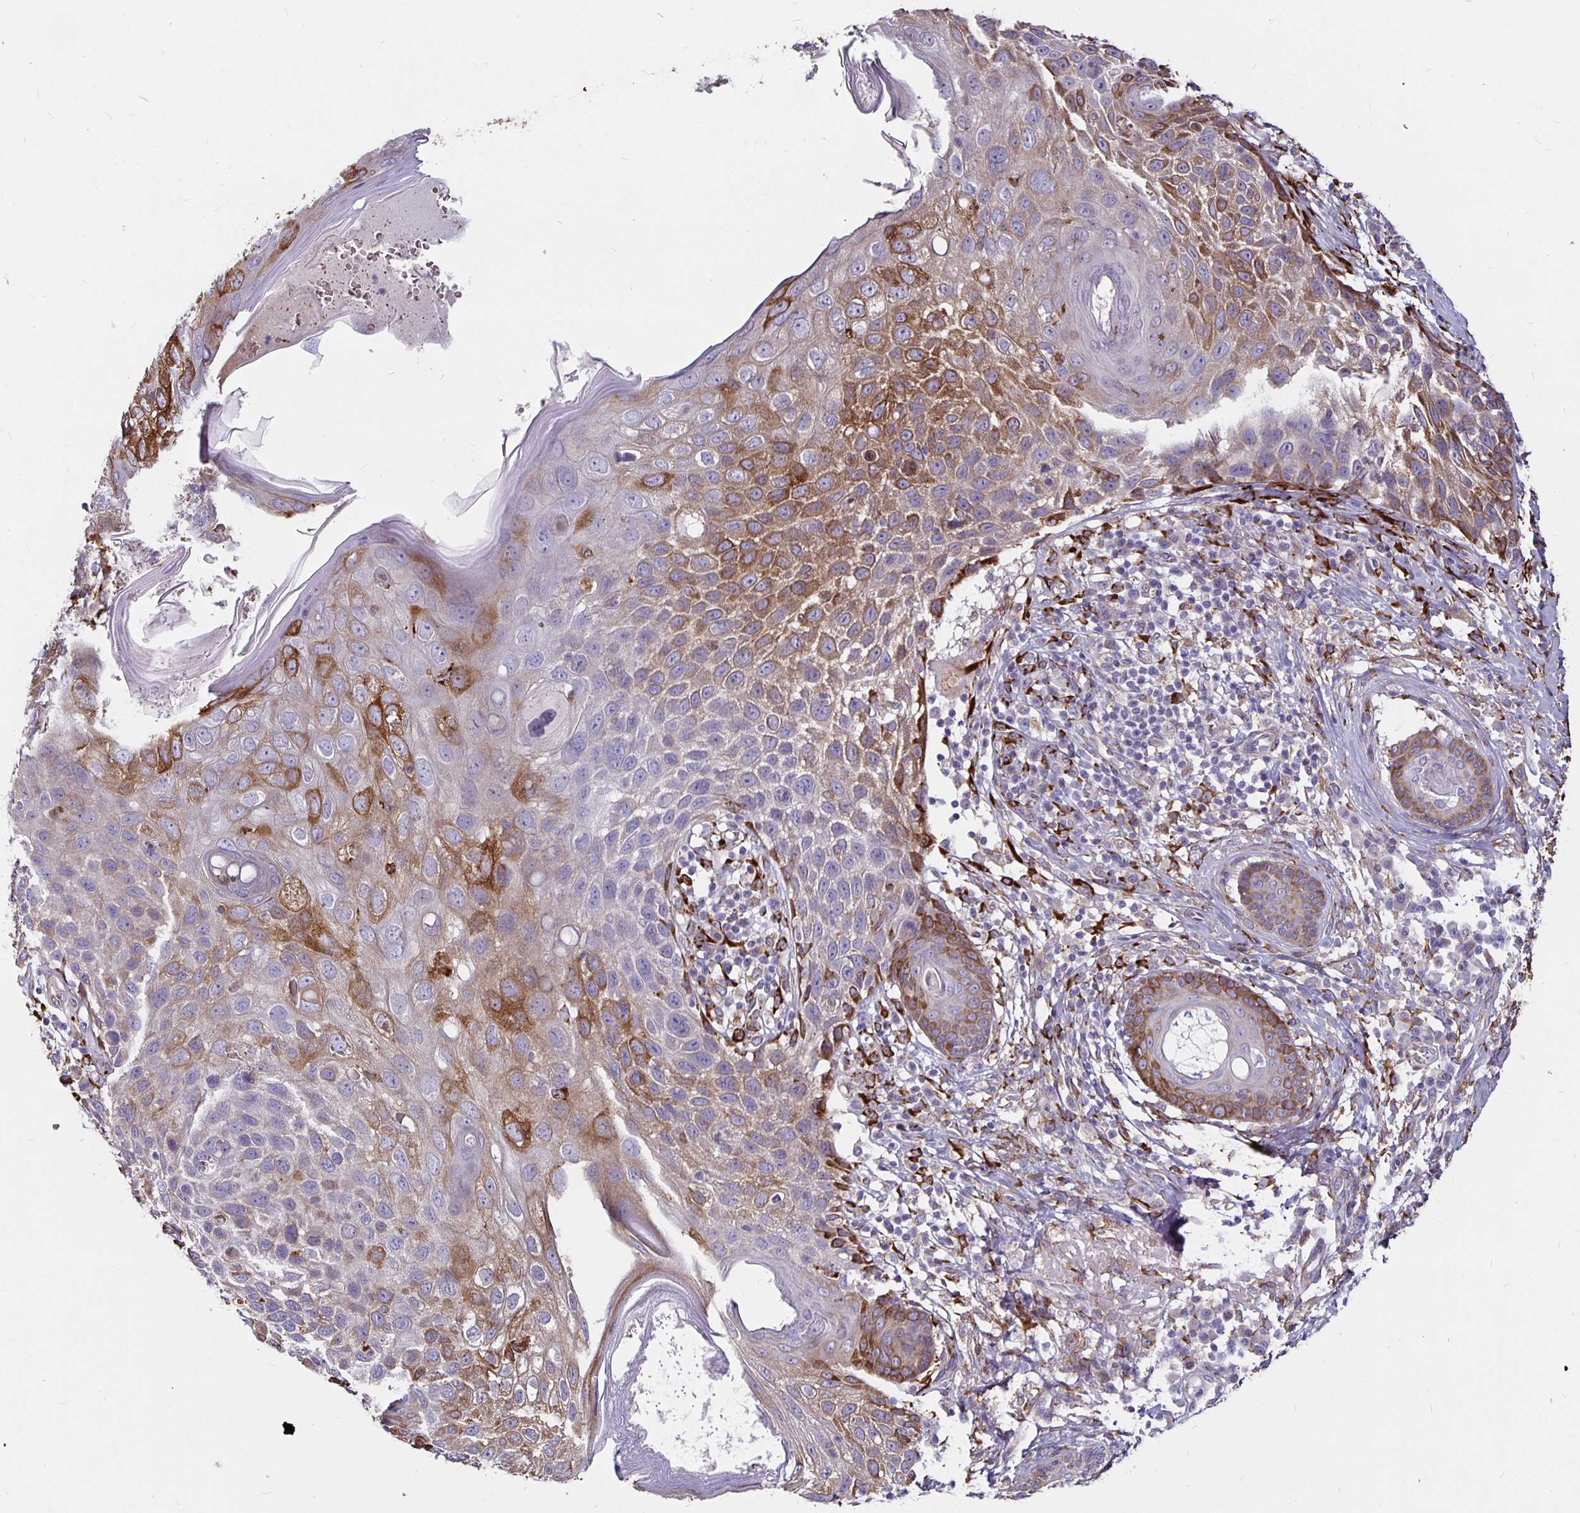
{"staining": {"intensity": "moderate", "quantity": "25%-75%", "location": "cytoplasmic/membranous"}, "tissue": "skin cancer", "cell_type": "Tumor cells", "image_type": "cancer", "snomed": [{"axis": "morphology", "description": "Squamous cell carcinoma, NOS"}, {"axis": "topography", "description": "Skin"}], "caption": "Moderate cytoplasmic/membranous positivity for a protein is appreciated in approximately 25%-75% of tumor cells of squamous cell carcinoma (skin) using immunohistochemistry (IHC).", "gene": "P4HA2", "patient": {"sex": "female", "age": 87}}